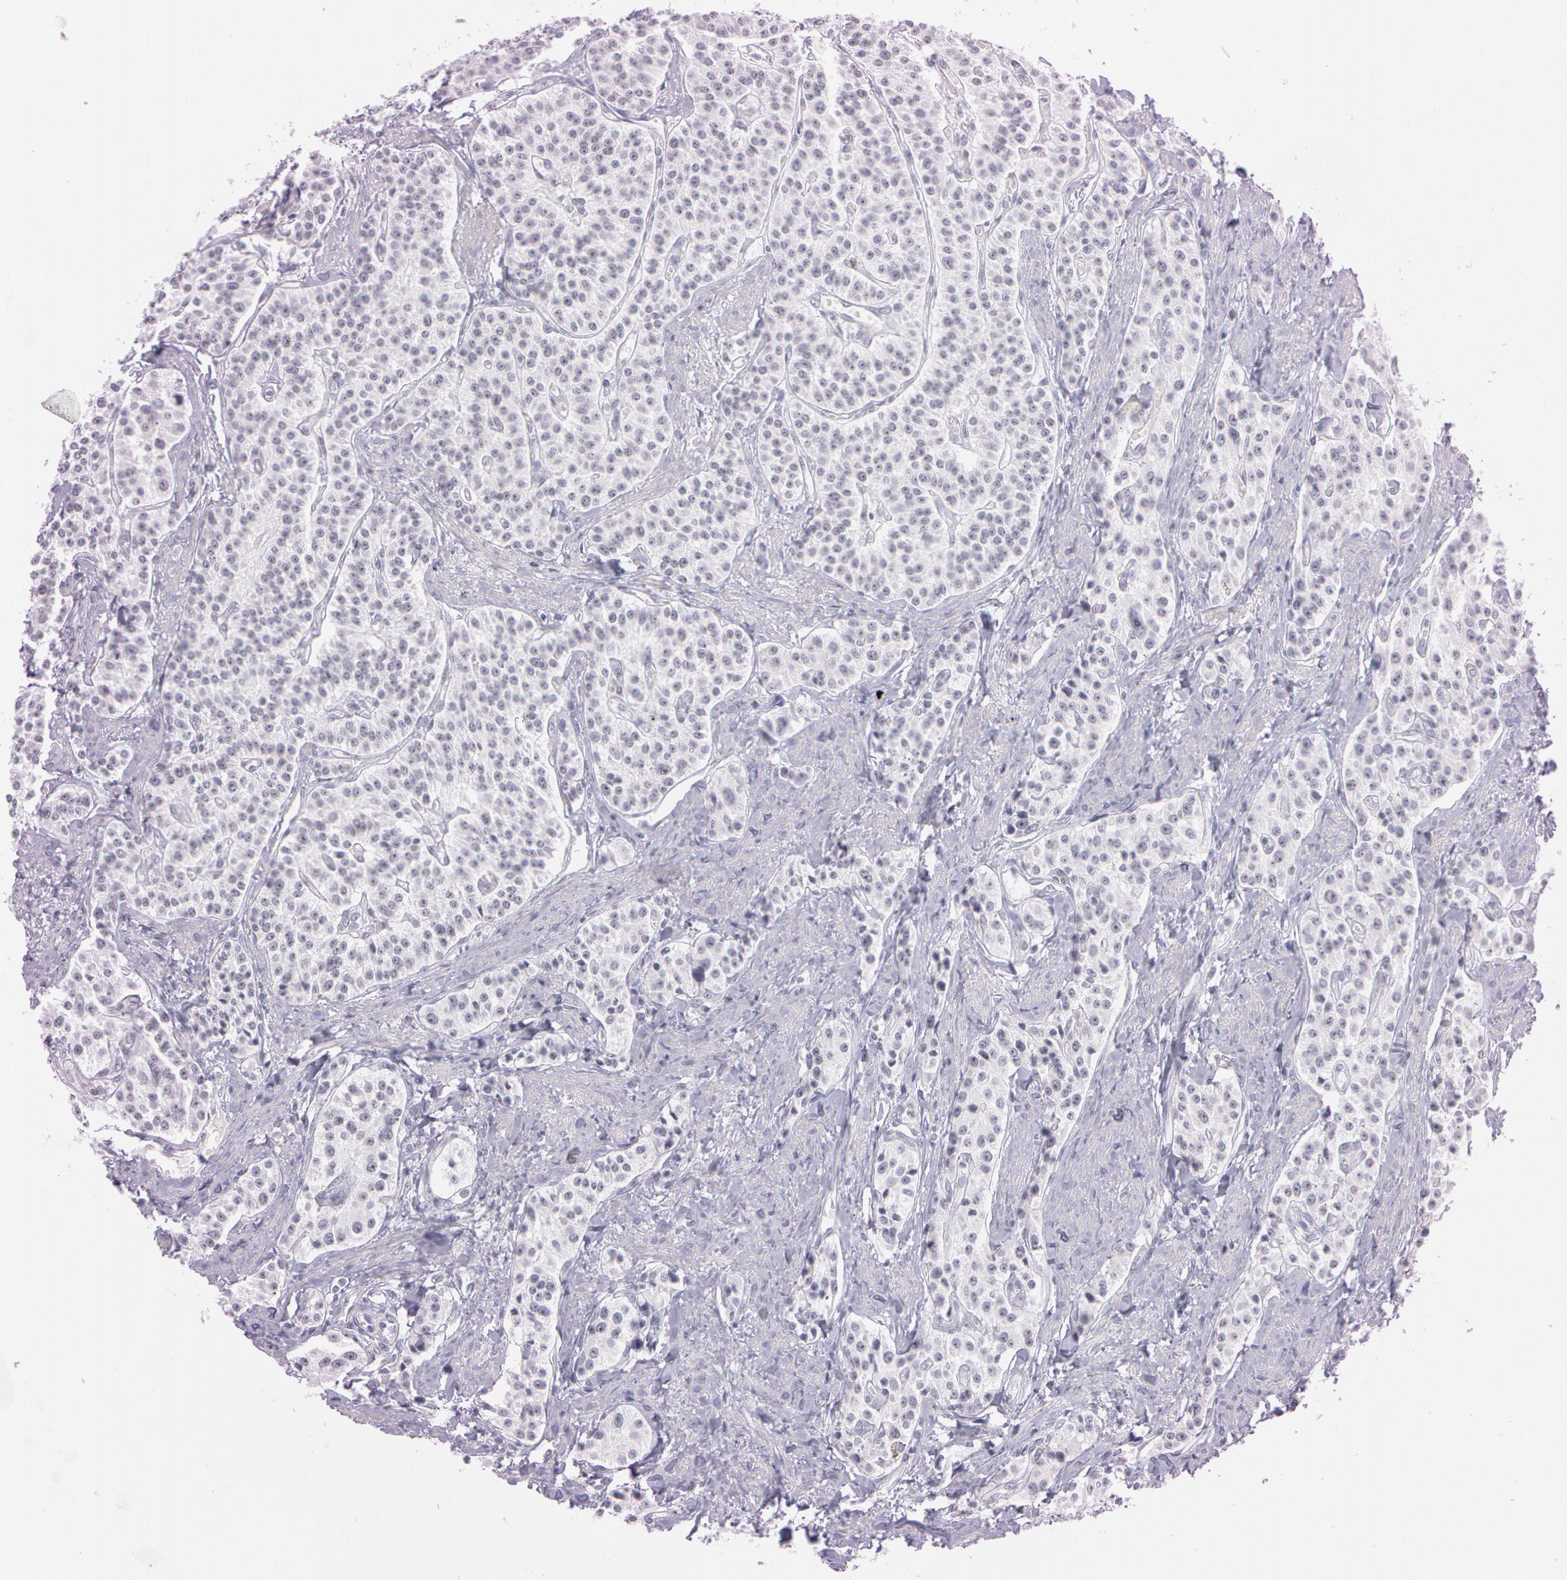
{"staining": {"intensity": "negative", "quantity": "none", "location": "none"}, "tissue": "carcinoid", "cell_type": "Tumor cells", "image_type": "cancer", "snomed": [{"axis": "morphology", "description": "Carcinoid, malignant, NOS"}, {"axis": "topography", "description": "Stomach"}], "caption": "An image of human carcinoid (malignant) is negative for staining in tumor cells.", "gene": "FBL", "patient": {"sex": "female", "age": 76}}